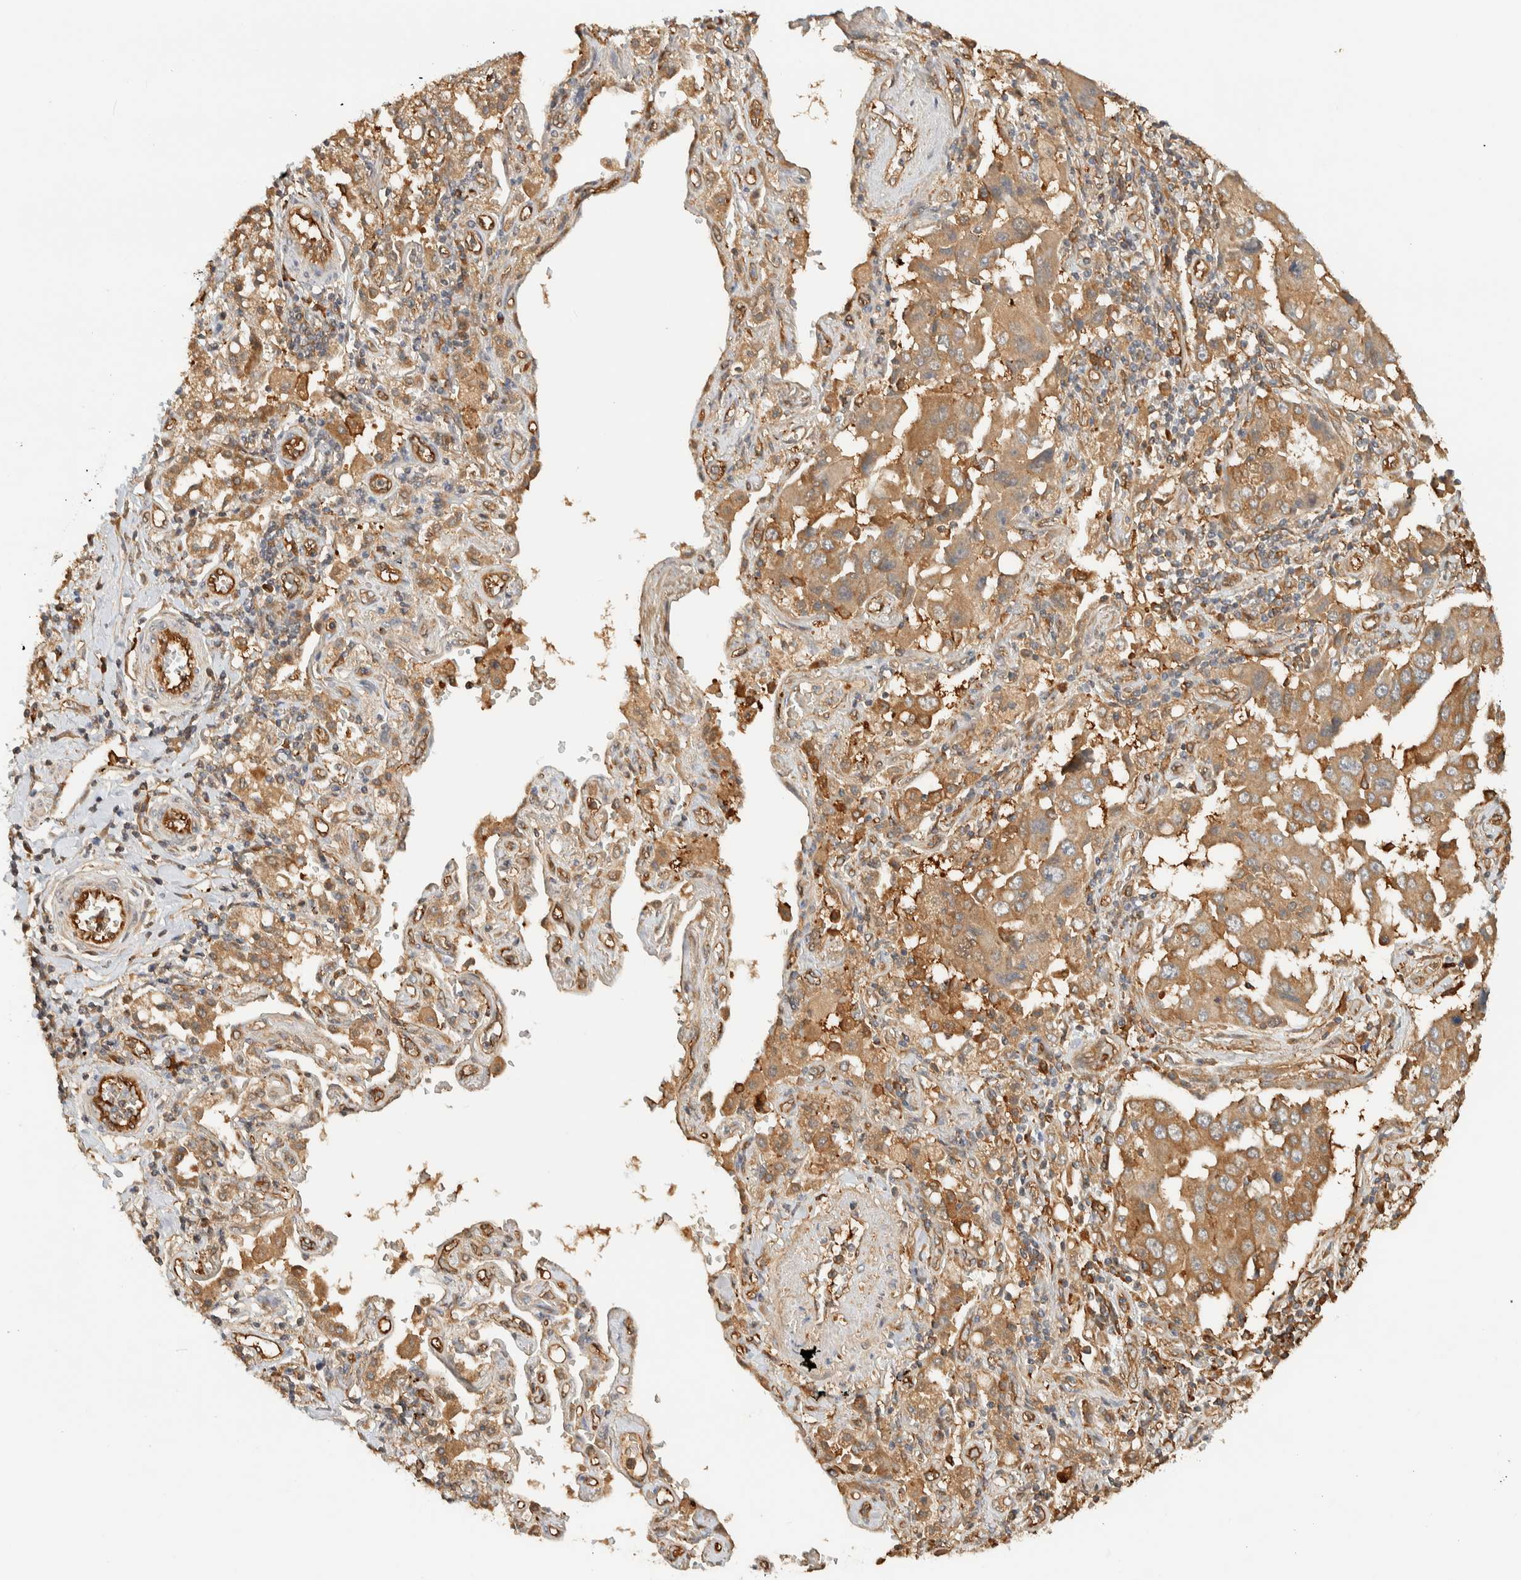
{"staining": {"intensity": "moderate", "quantity": ">75%", "location": "cytoplasmic/membranous"}, "tissue": "lung cancer", "cell_type": "Tumor cells", "image_type": "cancer", "snomed": [{"axis": "morphology", "description": "Adenocarcinoma, NOS"}, {"axis": "topography", "description": "Lung"}], "caption": "Lung cancer stained with a protein marker reveals moderate staining in tumor cells.", "gene": "TMEM192", "patient": {"sex": "female", "age": 65}}